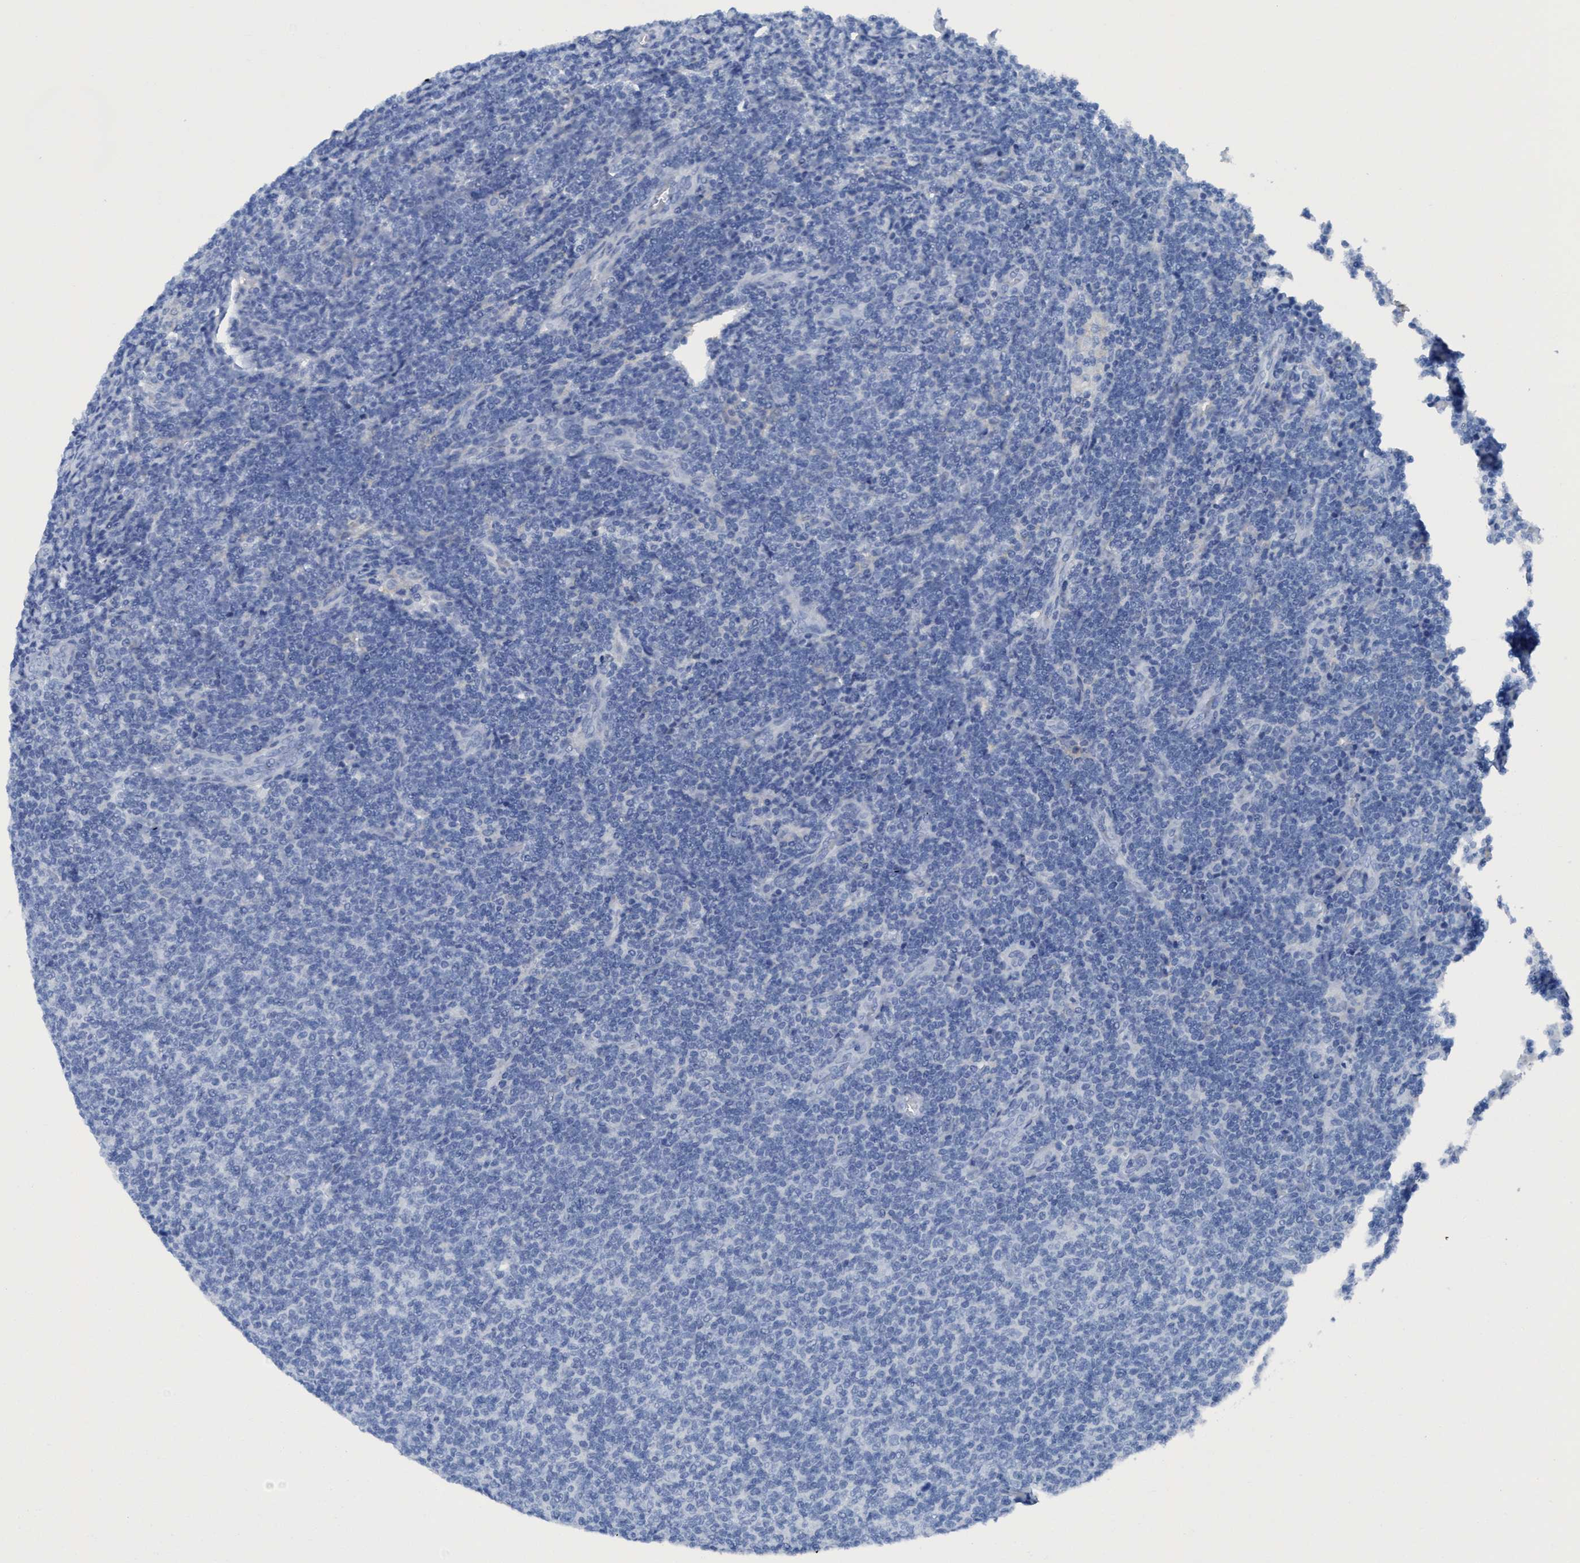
{"staining": {"intensity": "negative", "quantity": "none", "location": "none"}, "tissue": "lymphoma", "cell_type": "Tumor cells", "image_type": "cancer", "snomed": [{"axis": "morphology", "description": "Malignant lymphoma, non-Hodgkin's type, Low grade"}, {"axis": "topography", "description": "Lymph node"}], "caption": "Protein analysis of lymphoma reveals no significant expression in tumor cells.", "gene": "DNAI1", "patient": {"sex": "male", "age": 66}}